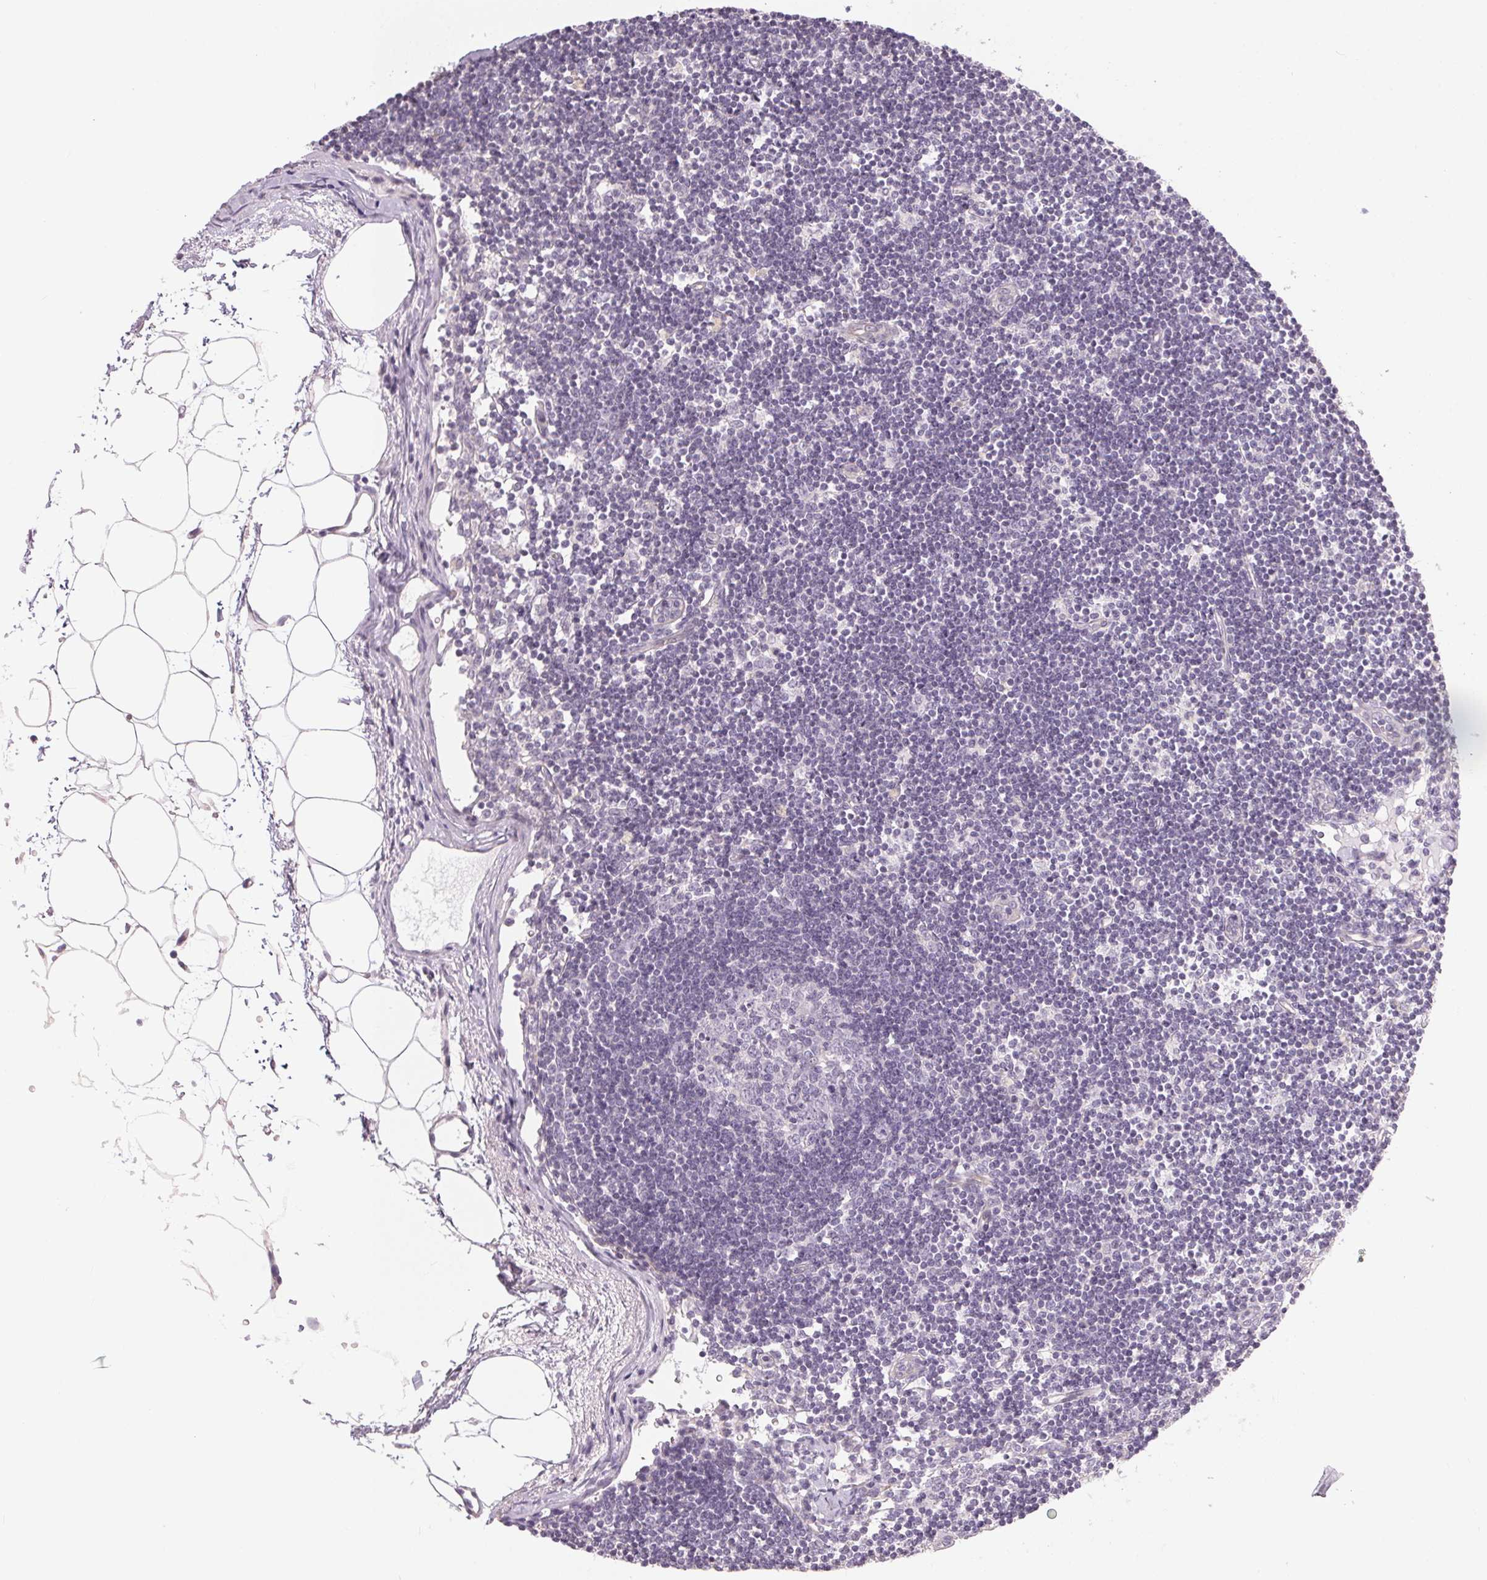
{"staining": {"intensity": "negative", "quantity": "none", "location": "none"}, "tissue": "lymph node", "cell_type": "Germinal center cells", "image_type": "normal", "snomed": [{"axis": "morphology", "description": "Normal tissue, NOS"}, {"axis": "topography", "description": "Lymph node"}], "caption": "DAB immunohistochemical staining of unremarkable lymph node displays no significant expression in germinal center cells.", "gene": "GDAP1L1", "patient": {"sex": "female", "age": 65}}